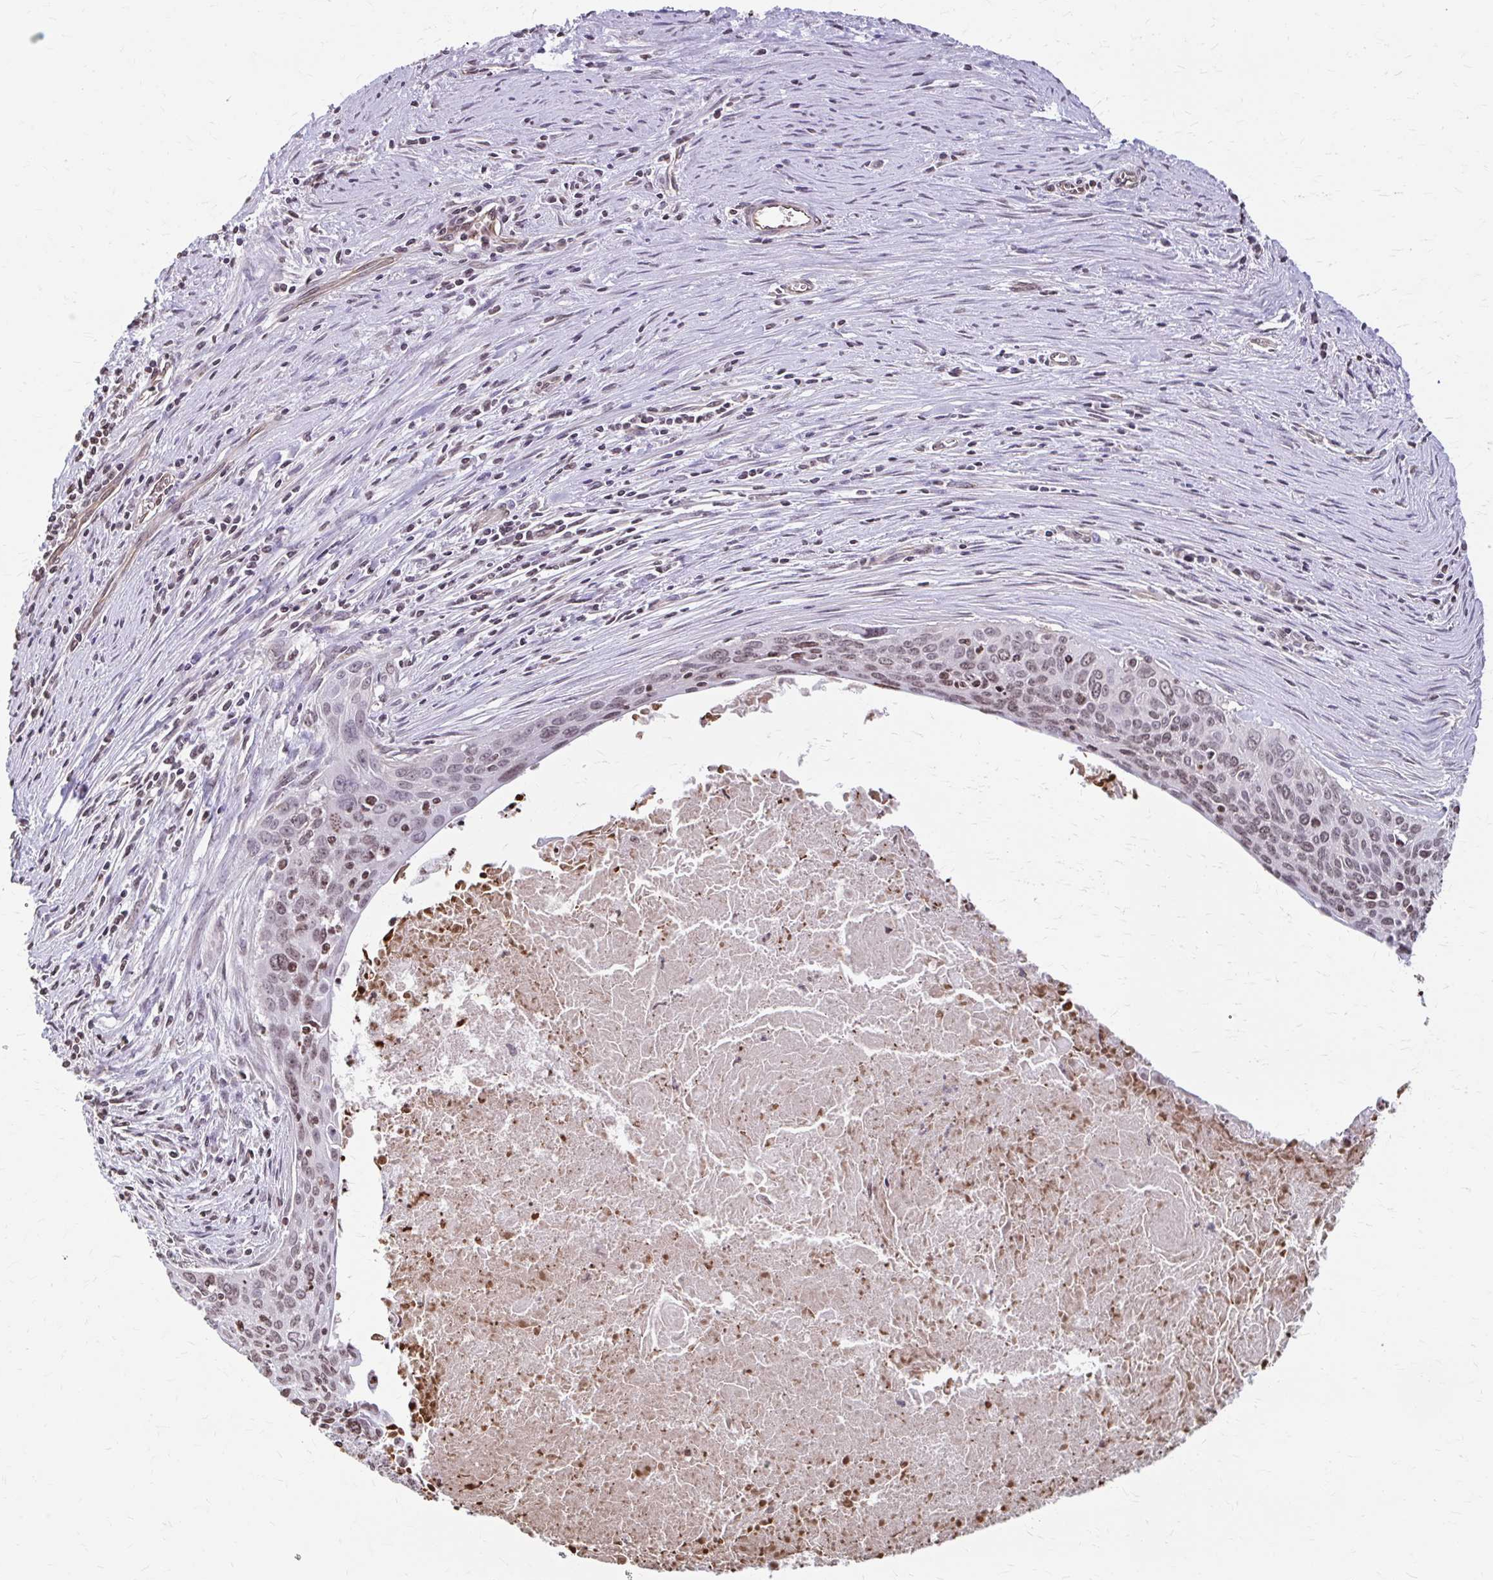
{"staining": {"intensity": "moderate", "quantity": "25%-75%", "location": "nuclear"}, "tissue": "cervical cancer", "cell_type": "Tumor cells", "image_type": "cancer", "snomed": [{"axis": "morphology", "description": "Squamous cell carcinoma, NOS"}, {"axis": "topography", "description": "Cervix"}], "caption": "Cervical cancer (squamous cell carcinoma) was stained to show a protein in brown. There is medium levels of moderate nuclear expression in about 25%-75% of tumor cells.", "gene": "ORC3", "patient": {"sex": "female", "age": 55}}